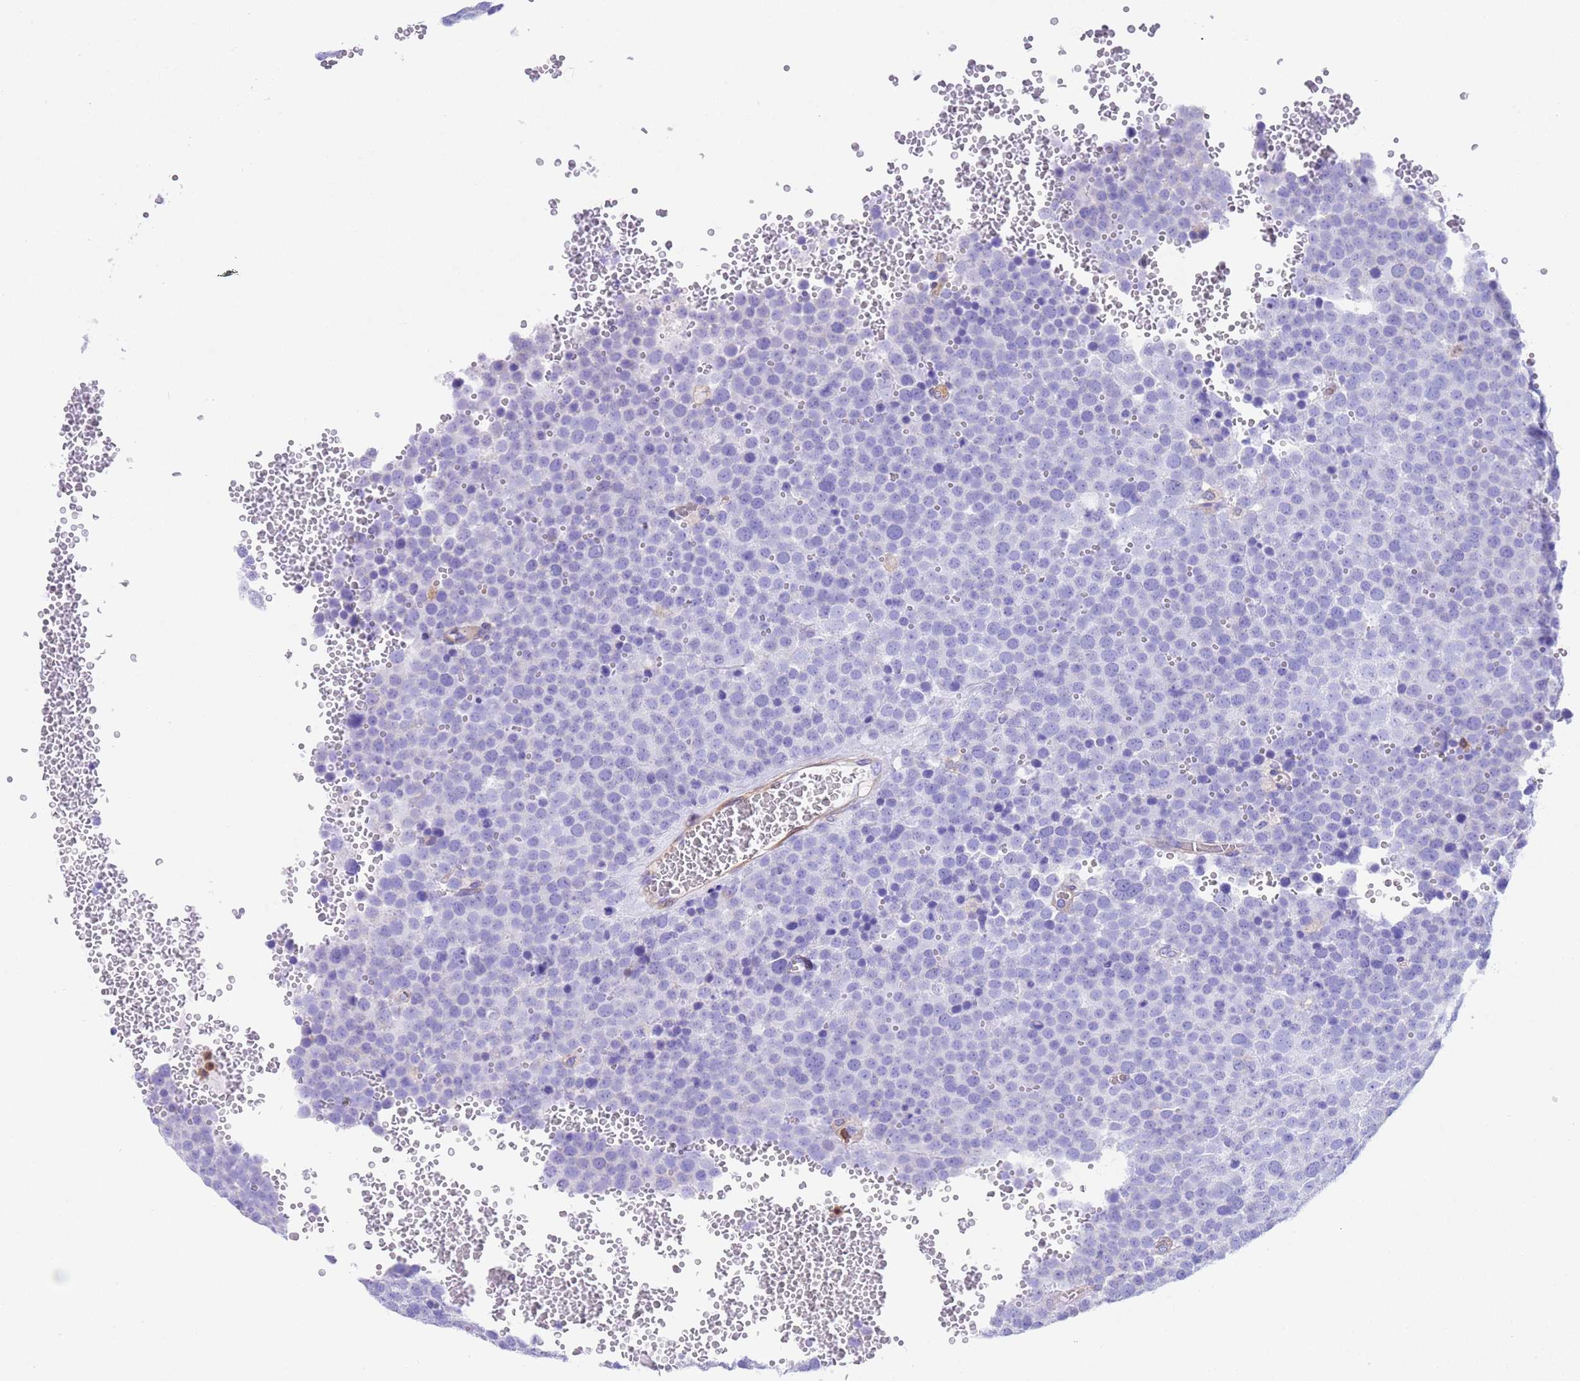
{"staining": {"intensity": "negative", "quantity": "none", "location": "none"}, "tissue": "testis cancer", "cell_type": "Tumor cells", "image_type": "cancer", "snomed": [{"axis": "morphology", "description": "Seminoma, NOS"}, {"axis": "topography", "description": "Testis"}], "caption": "Immunohistochemistry of testis cancer (seminoma) reveals no staining in tumor cells.", "gene": "C6orf47", "patient": {"sex": "male", "age": 71}}